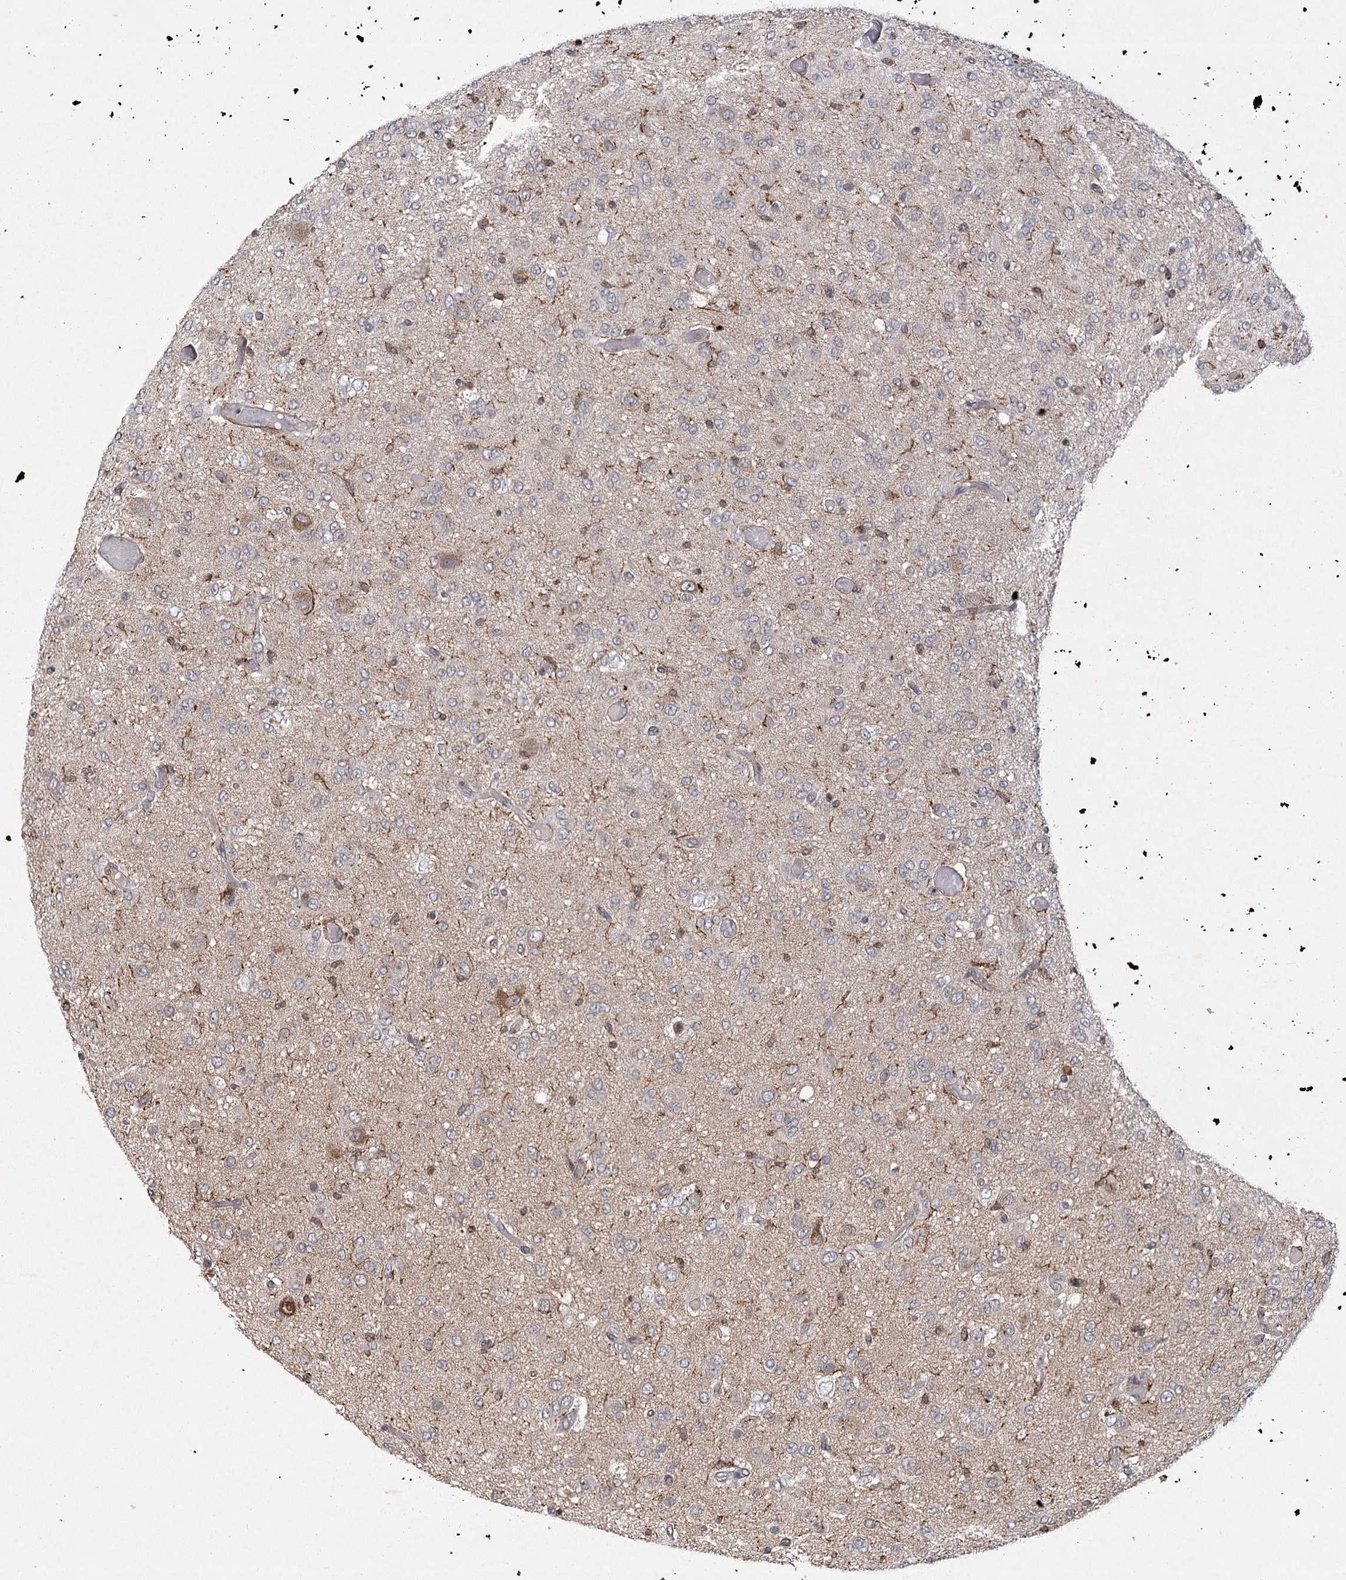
{"staining": {"intensity": "negative", "quantity": "none", "location": "none"}, "tissue": "glioma", "cell_type": "Tumor cells", "image_type": "cancer", "snomed": [{"axis": "morphology", "description": "Glioma, malignant, High grade"}, {"axis": "topography", "description": "Brain"}], "caption": "Image shows no protein expression in tumor cells of malignant high-grade glioma tissue. (DAB (3,3'-diaminobenzidine) IHC, high magnification).", "gene": "MEPE", "patient": {"sex": "female", "age": 59}}